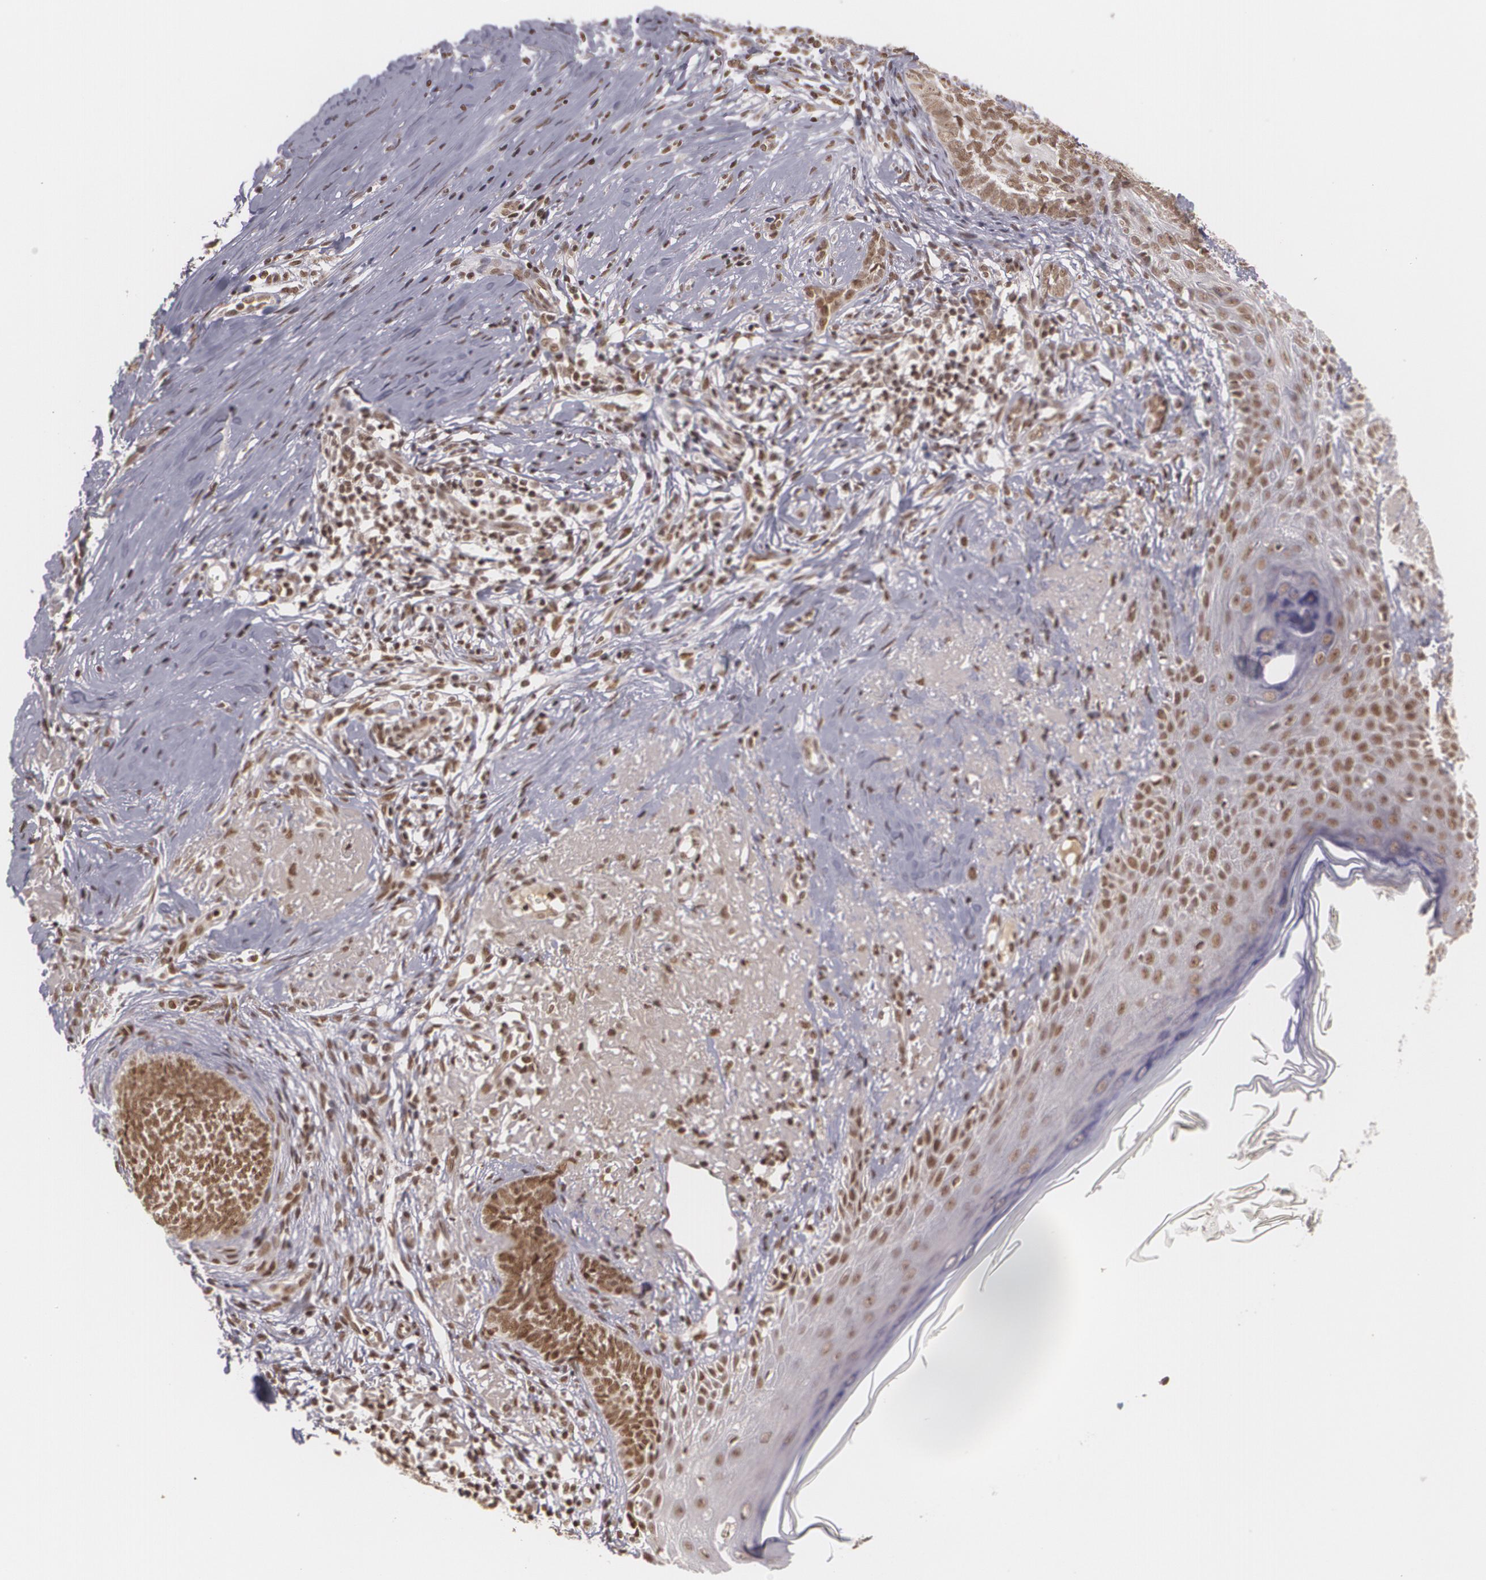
{"staining": {"intensity": "strong", "quantity": ">75%", "location": "nuclear"}, "tissue": "skin cancer", "cell_type": "Tumor cells", "image_type": "cancer", "snomed": [{"axis": "morphology", "description": "Basal cell carcinoma"}, {"axis": "topography", "description": "Skin"}], "caption": "This is a photomicrograph of IHC staining of skin cancer, which shows strong positivity in the nuclear of tumor cells.", "gene": "RXRB", "patient": {"sex": "female", "age": 81}}